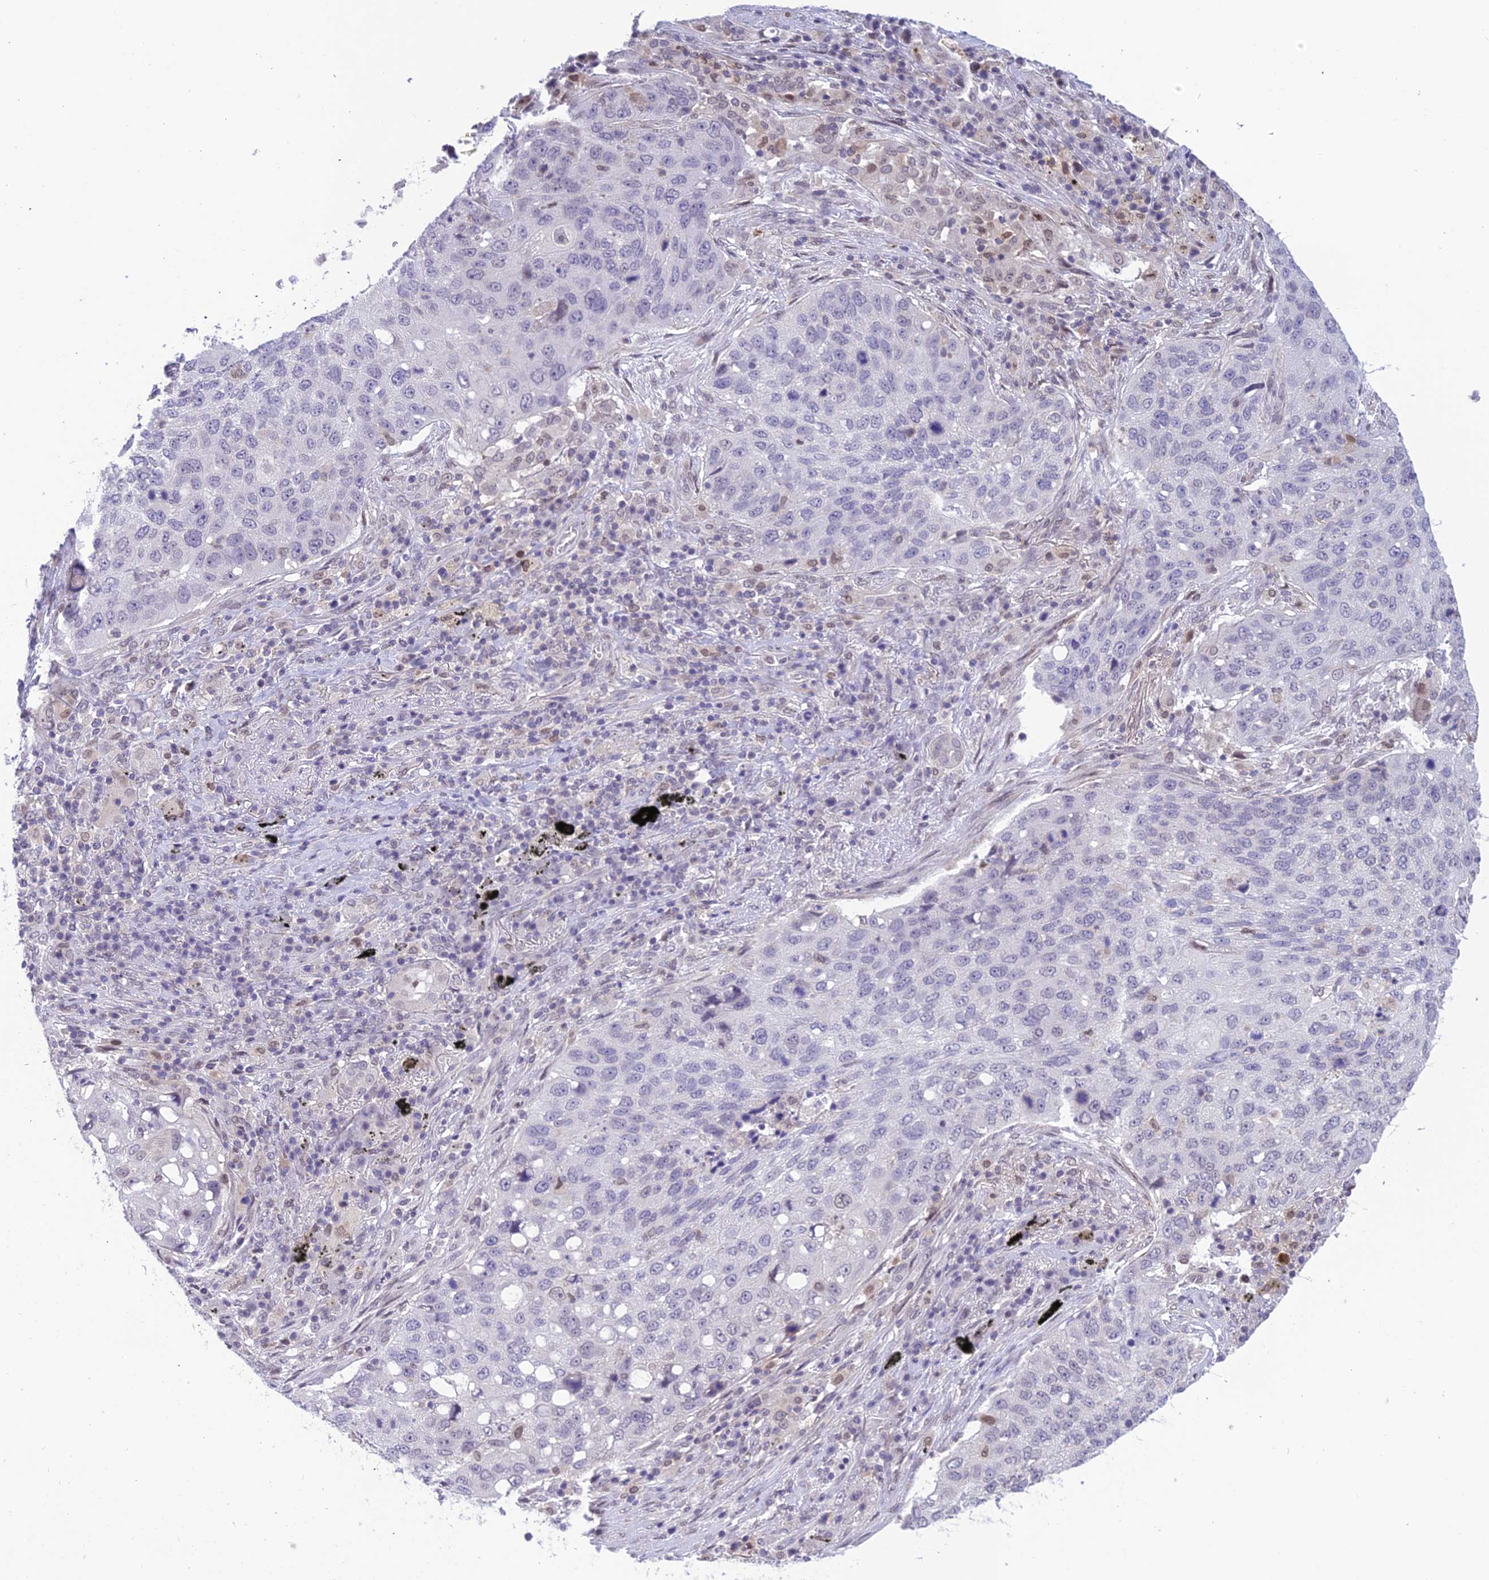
{"staining": {"intensity": "negative", "quantity": "none", "location": "none"}, "tissue": "lung cancer", "cell_type": "Tumor cells", "image_type": "cancer", "snomed": [{"axis": "morphology", "description": "Squamous cell carcinoma, NOS"}, {"axis": "topography", "description": "Lung"}], "caption": "This is an IHC histopathology image of human lung cancer (squamous cell carcinoma). There is no staining in tumor cells.", "gene": "BMT2", "patient": {"sex": "female", "age": 63}}